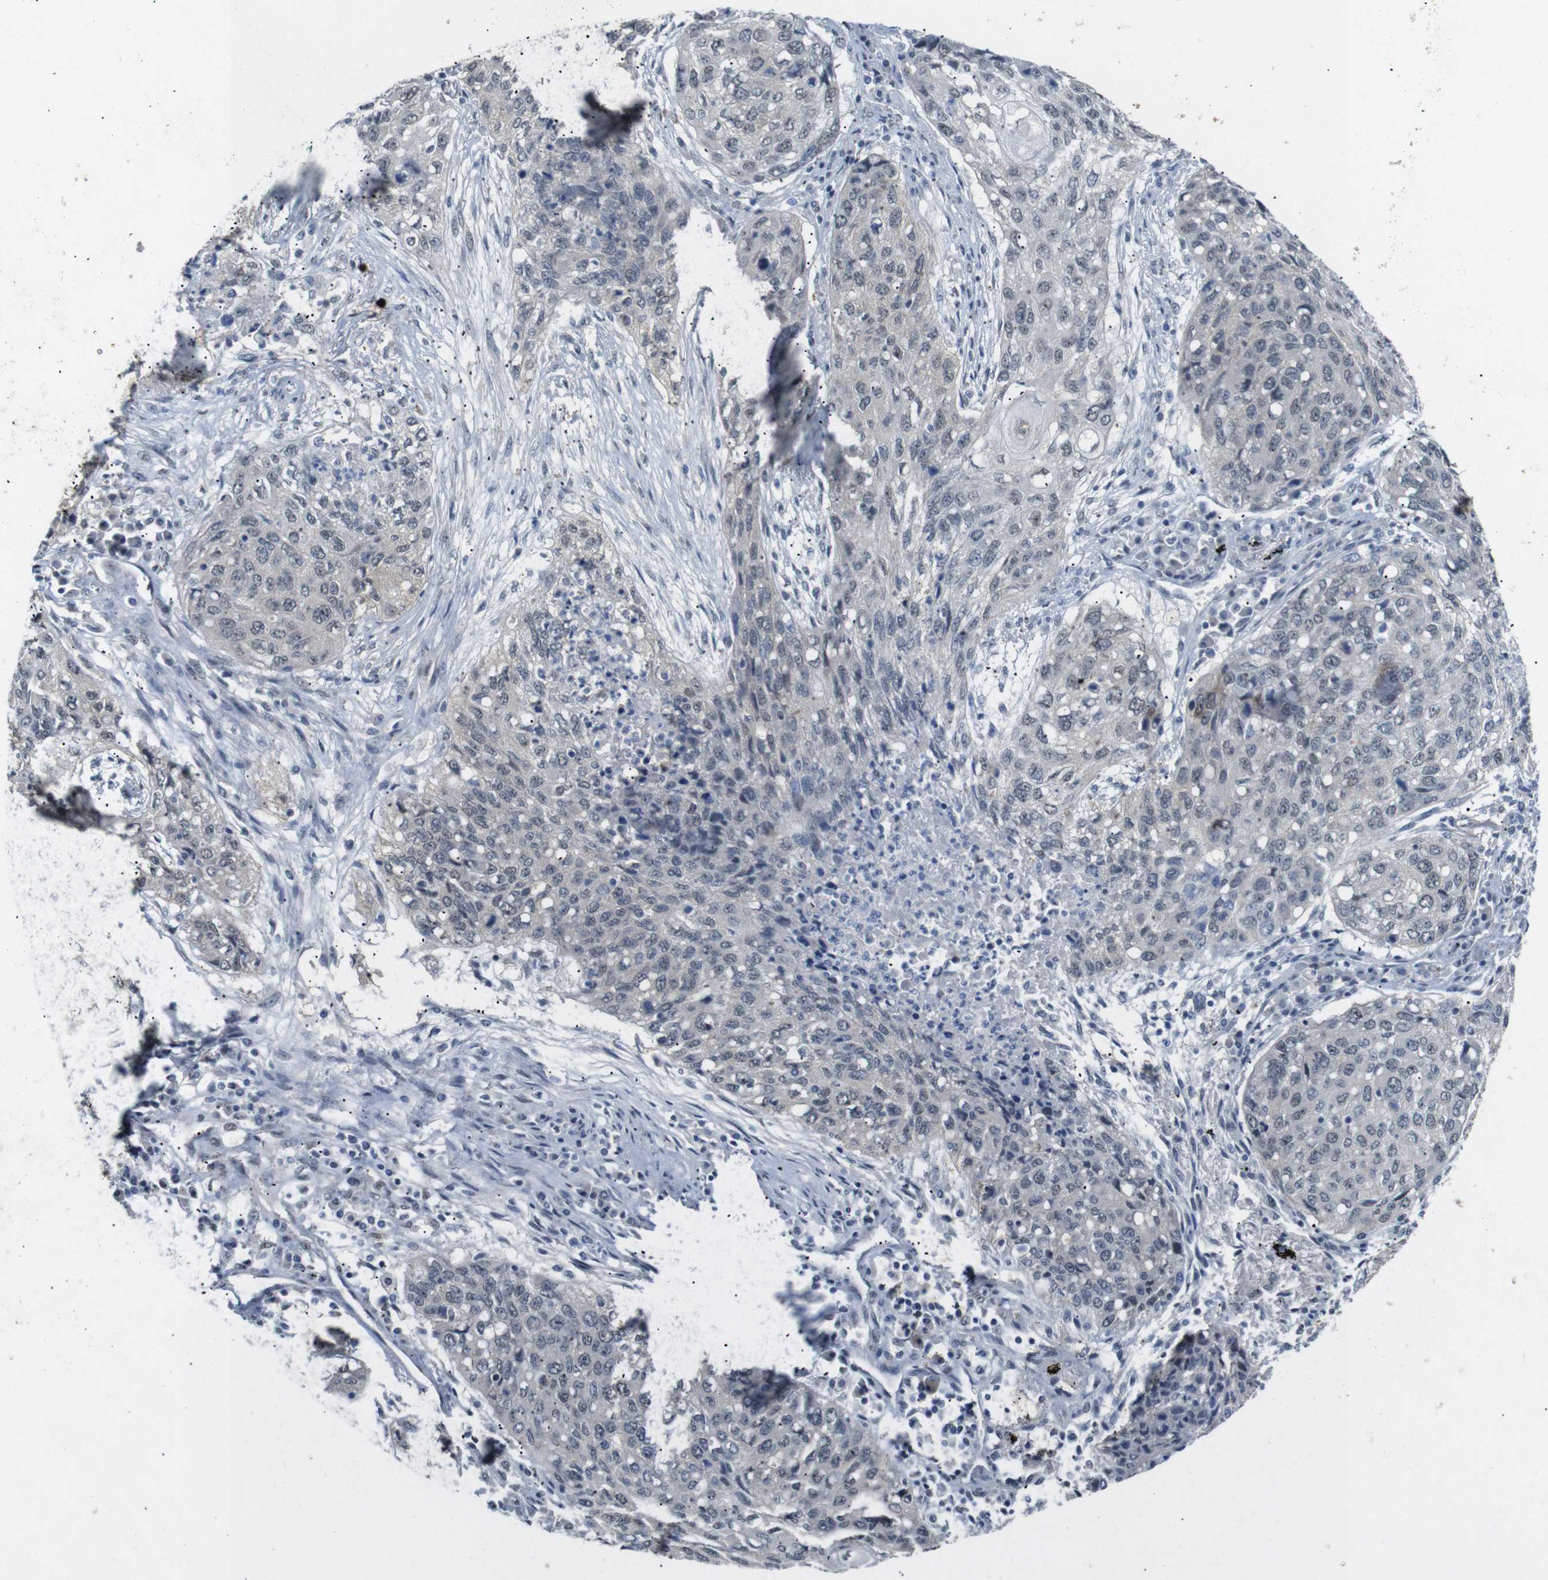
{"staining": {"intensity": "negative", "quantity": "none", "location": "none"}, "tissue": "lung cancer", "cell_type": "Tumor cells", "image_type": "cancer", "snomed": [{"axis": "morphology", "description": "Squamous cell carcinoma, NOS"}, {"axis": "topography", "description": "Lung"}], "caption": "This is a photomicrograph of immunohistochemistry (IHC) staining of lung cancer (squamous cell carcinoma), which shows no expression in tumor cells.", "gene": "GPR158", "patient": {"sex": "female", "age": 63}}